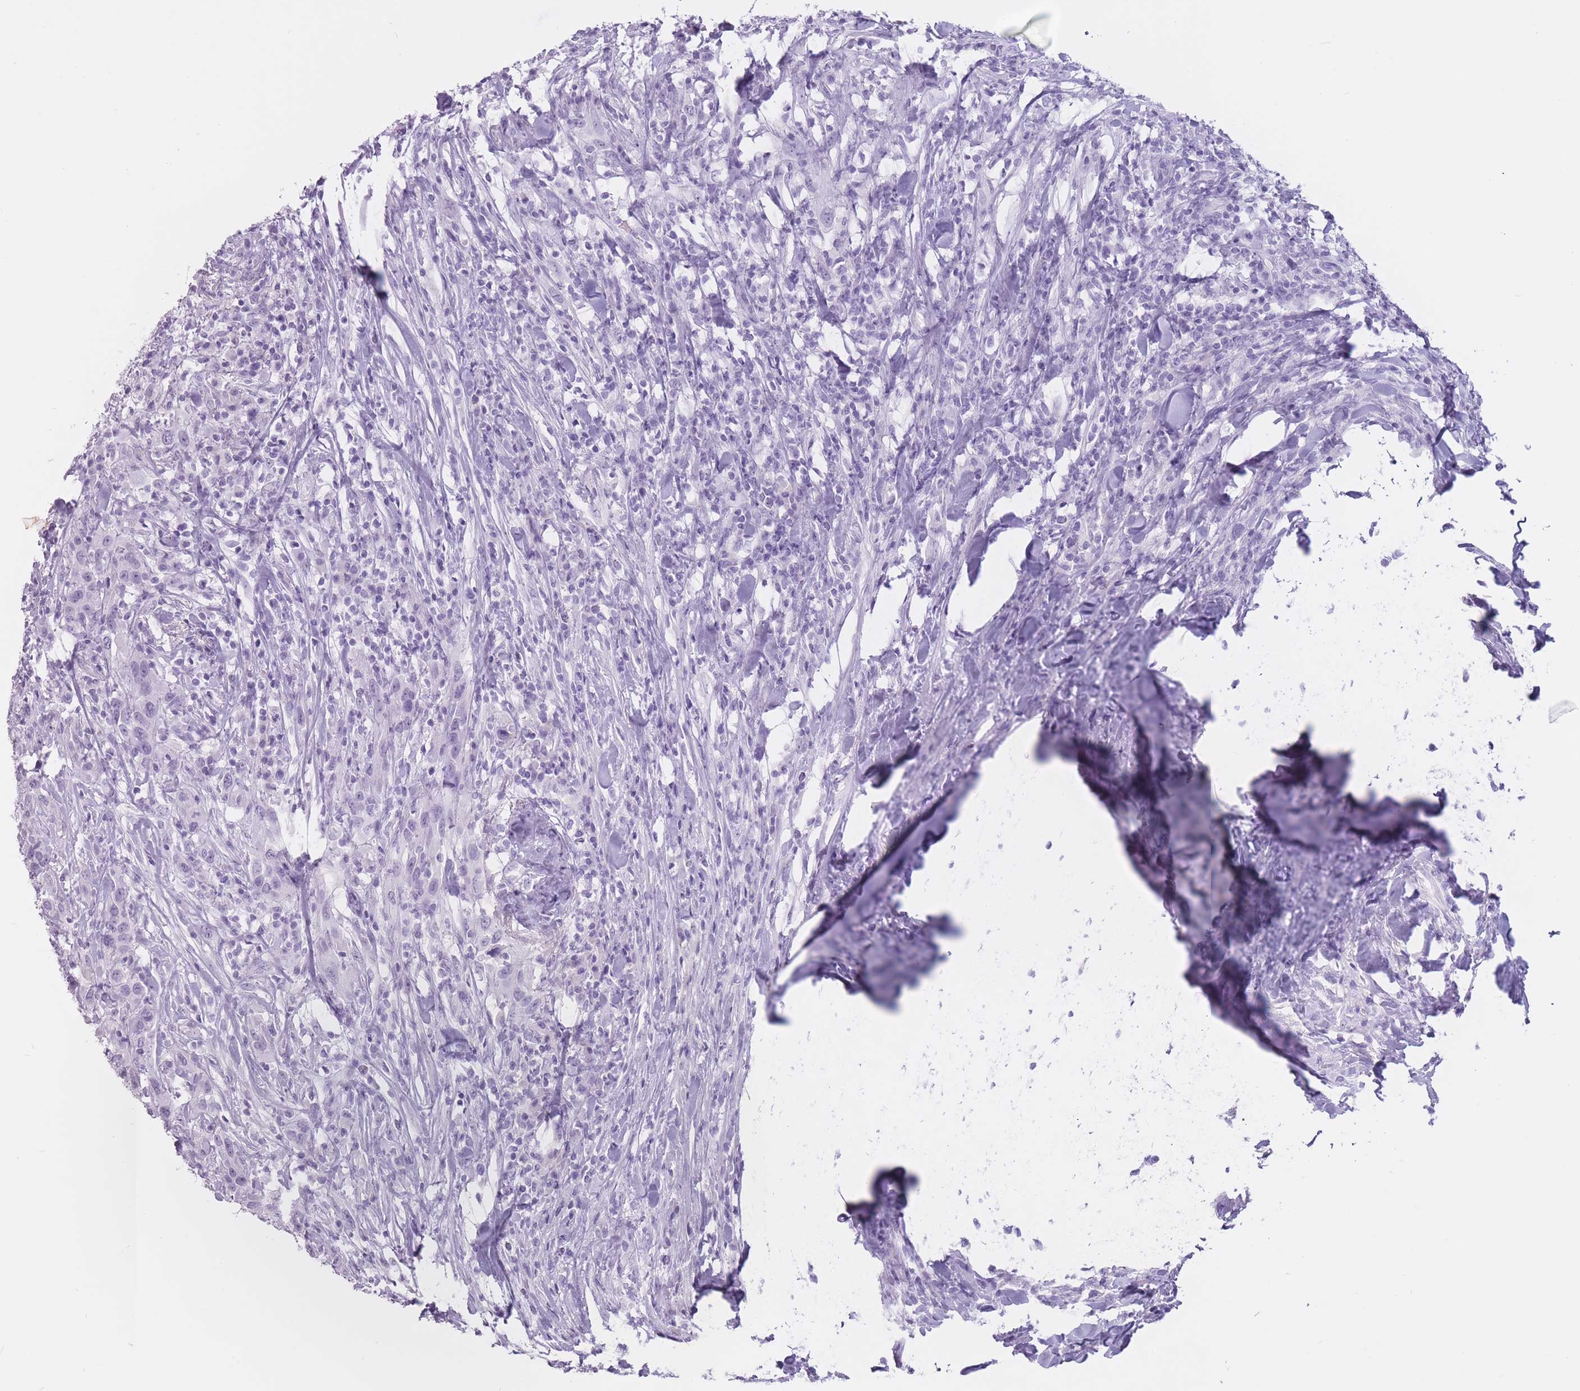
{"staining": {"intensity": "negative", "quantity": "none", "location": "none"}, "tissue": "urothelial cancer", "cell_type": "Tumor cells", "image_type": "cancer", "snomed": [{"axis": "morphology", "description": "Urothelial carcinoma, High grade"}, {"axis": "topography", "description": "Urinary bladder"}], "caption": "IHC photomicrograph of neoplastic tissue: human high-grade urothelial carcinoma stained with DAB (3,3'-diaminobenzidine) displays no significant protein staining in tumor cells.", "gene": "PNMA3", "patient": {"sex": "male", "age": 61}}